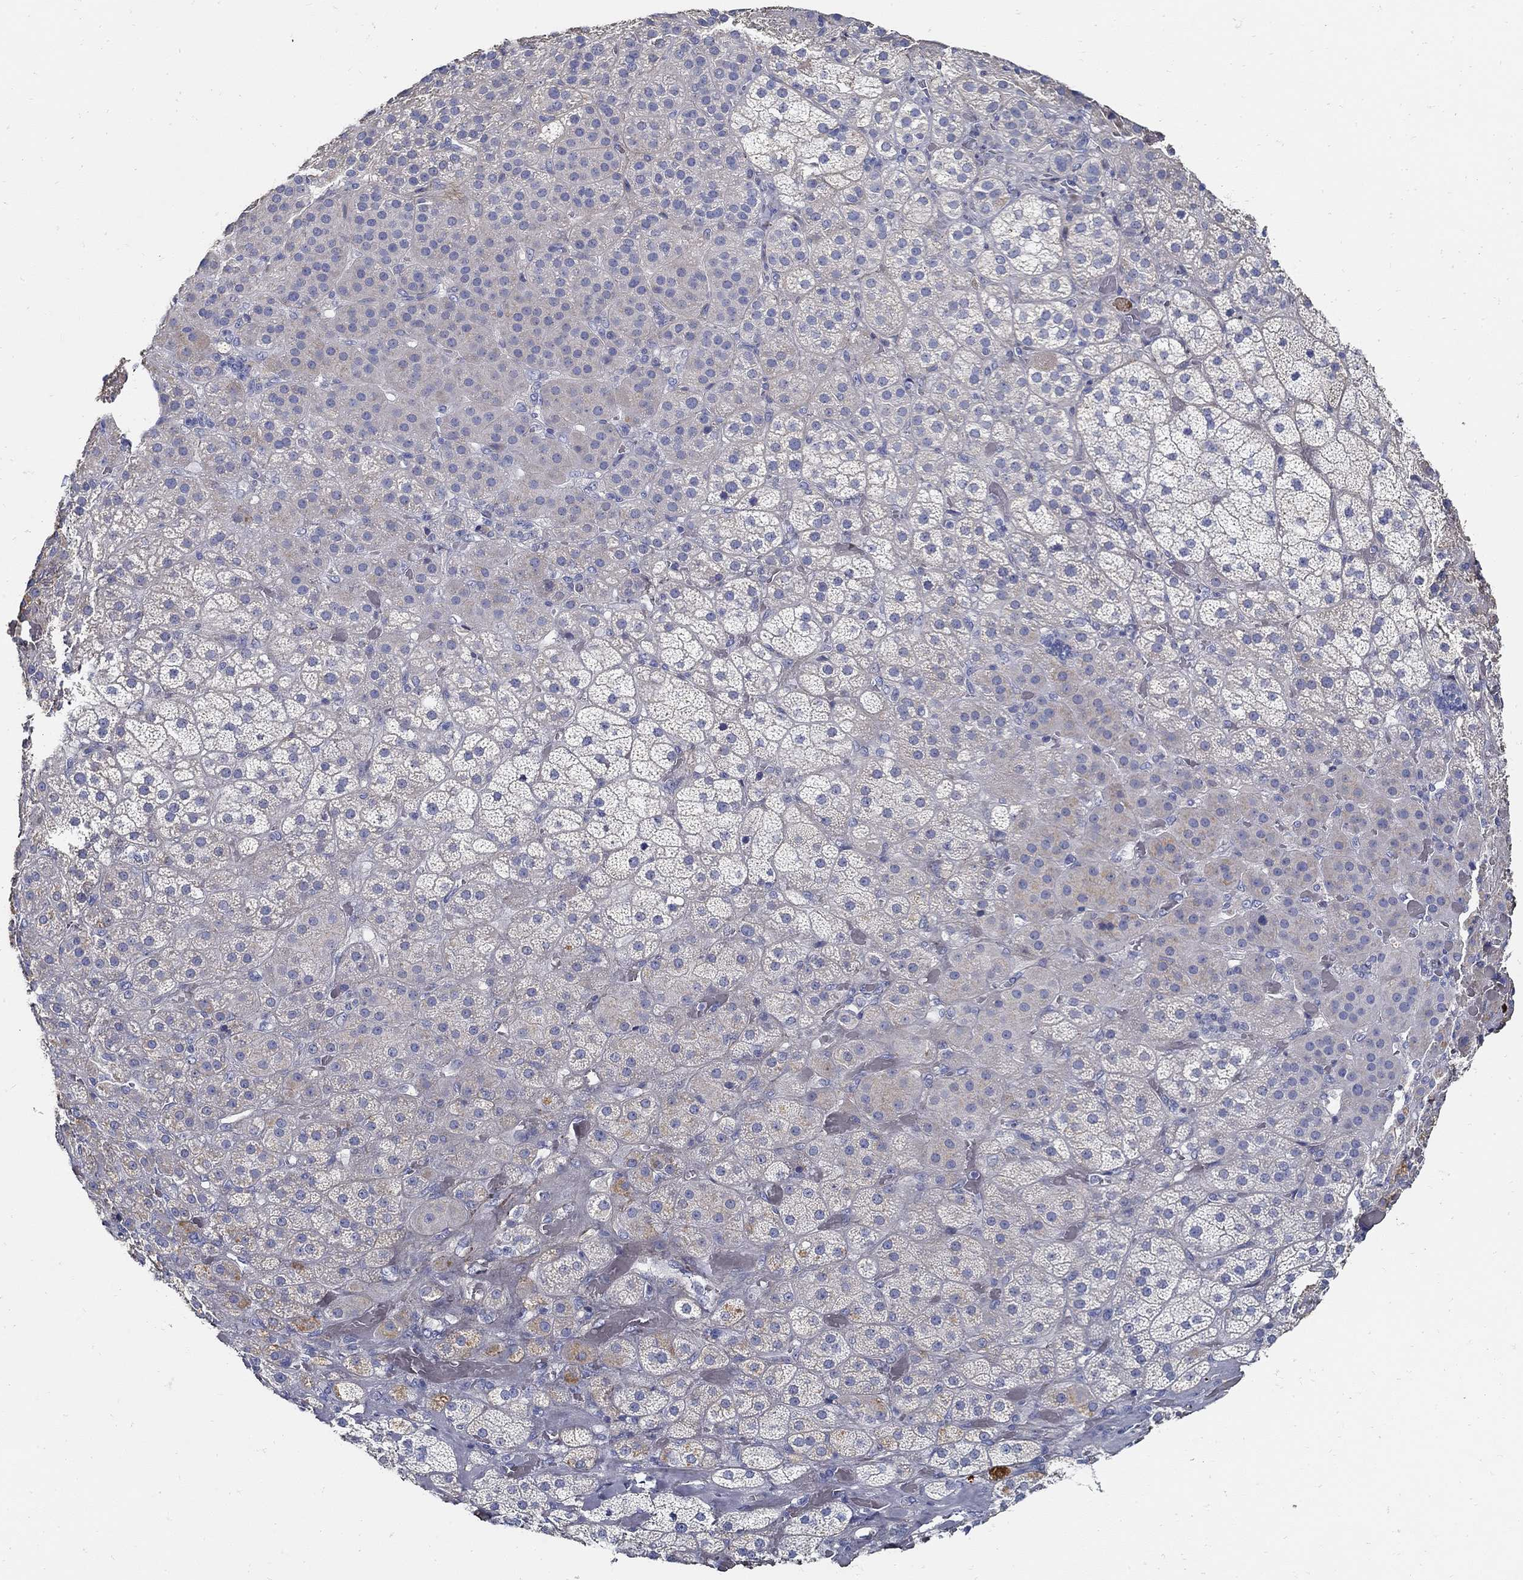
{"staining": {"intensity": "negative", "quantity": "none", "location": "none"}, "tissue": "adrenal gland", "cell_type": "Glandular cells", "image_type": "normal", "snomed": [{"axis": "morphology", "description": "Normal tissue, NOS"}, {"axis": "topography", "description": "Adrenal gland"}], "caption": "IHC micrograph of benign adrenal gland: human adrenal gland stained with DAB displays no significant protein positivity in glandular cells.", "gene": "TGFBI", "patient": {"sex": "male", "age": 57}}